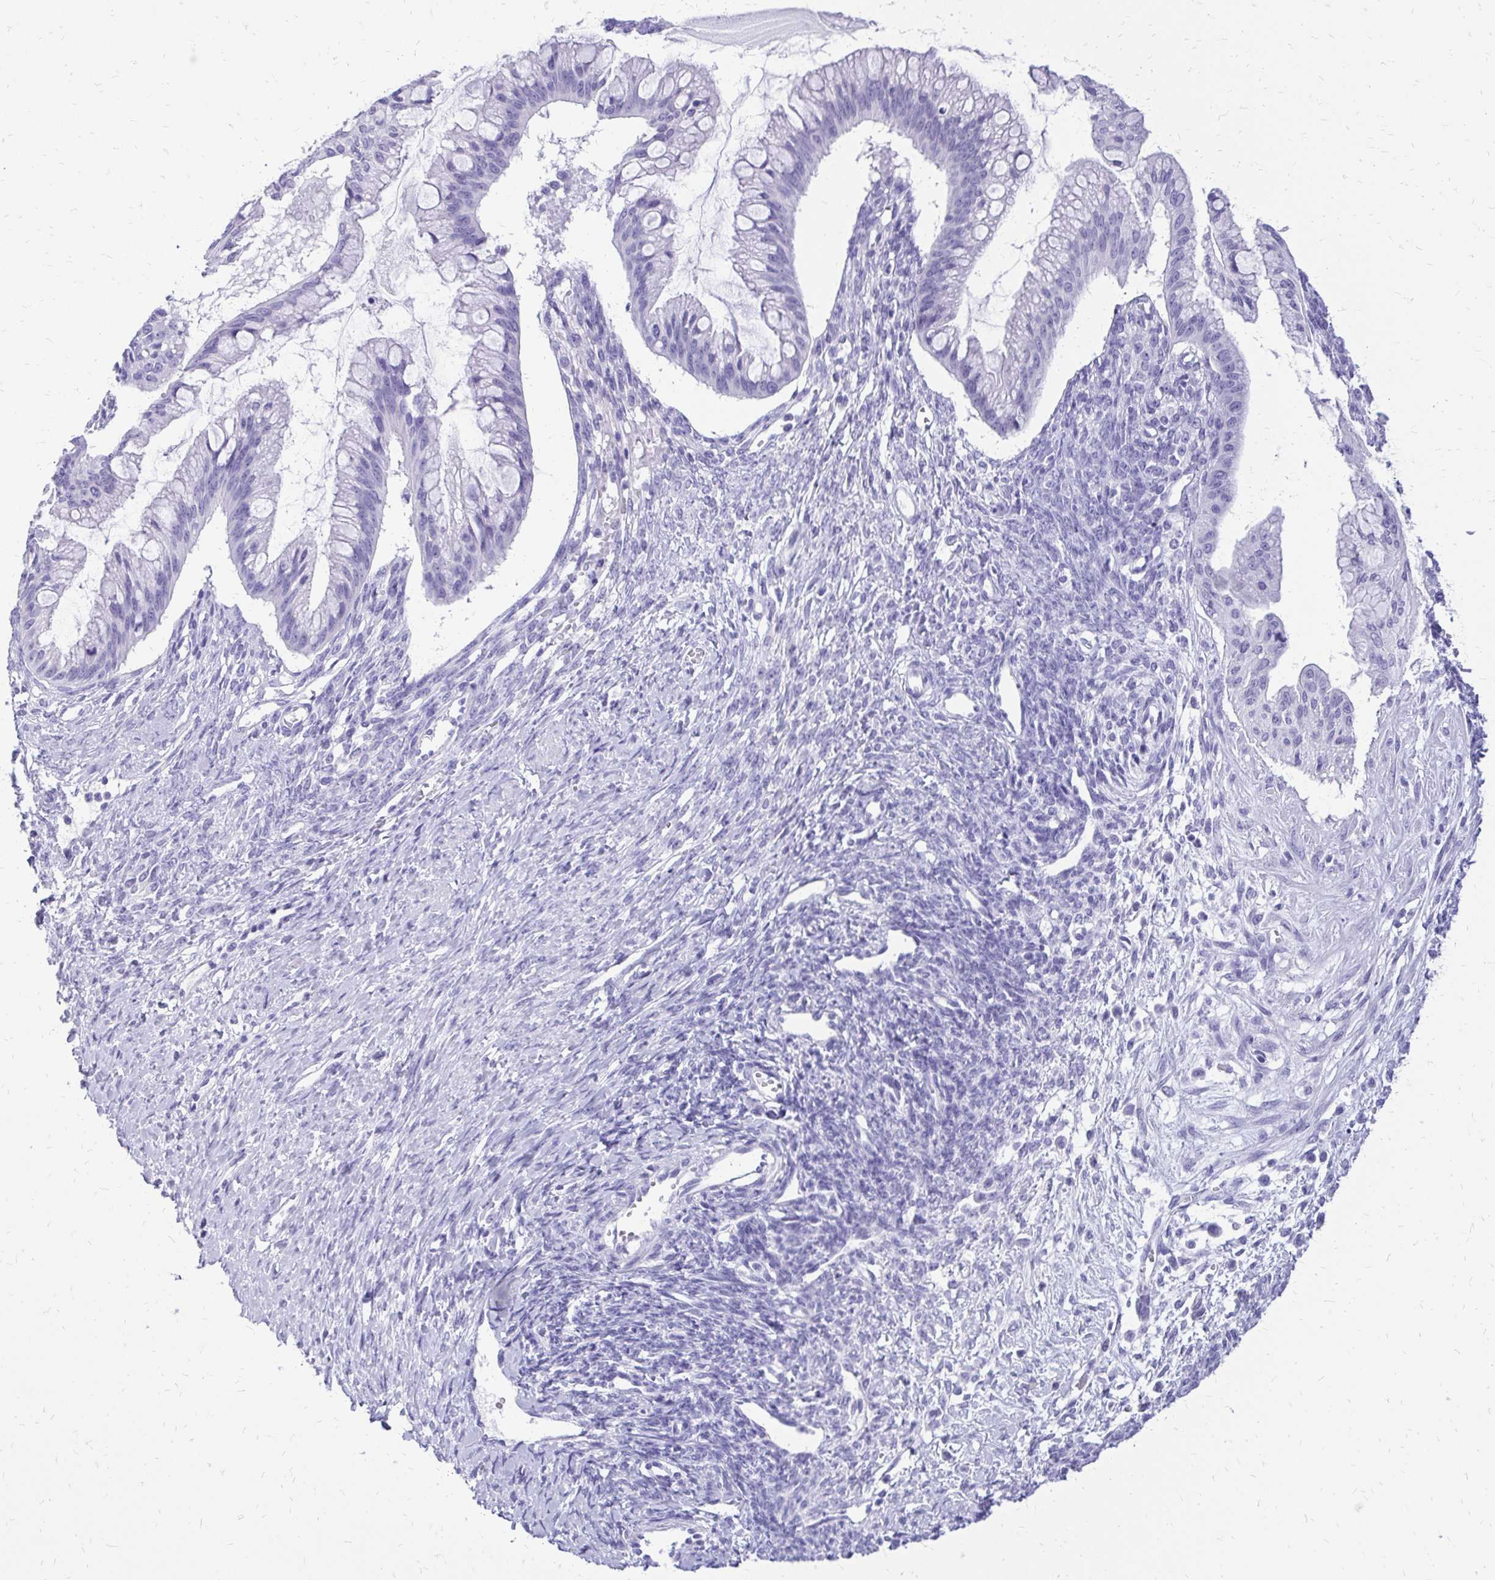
{"staining": {"intensity": "negative", "quantity": "none", "location": "none"}, "tissue": "ovarian cancer", "cell_type": "Tumor cells", "image_type": "cancer", "snomed": [{"axis": "morphology", "description": "Cystadenocarcinoma, mucinous, NOS"}, {"axis": "topography", "description": "Ovary"}], "caption": "High power microscopy histopathology image of an immunohistochemistry (IHC) micrograph of ovarian cancer (mucinous cystadenocarcinoma), revealing no significant positivity in tumor cells.", "gene": "SLC32A1", "patient": {"sex": "female", "age": 73}}